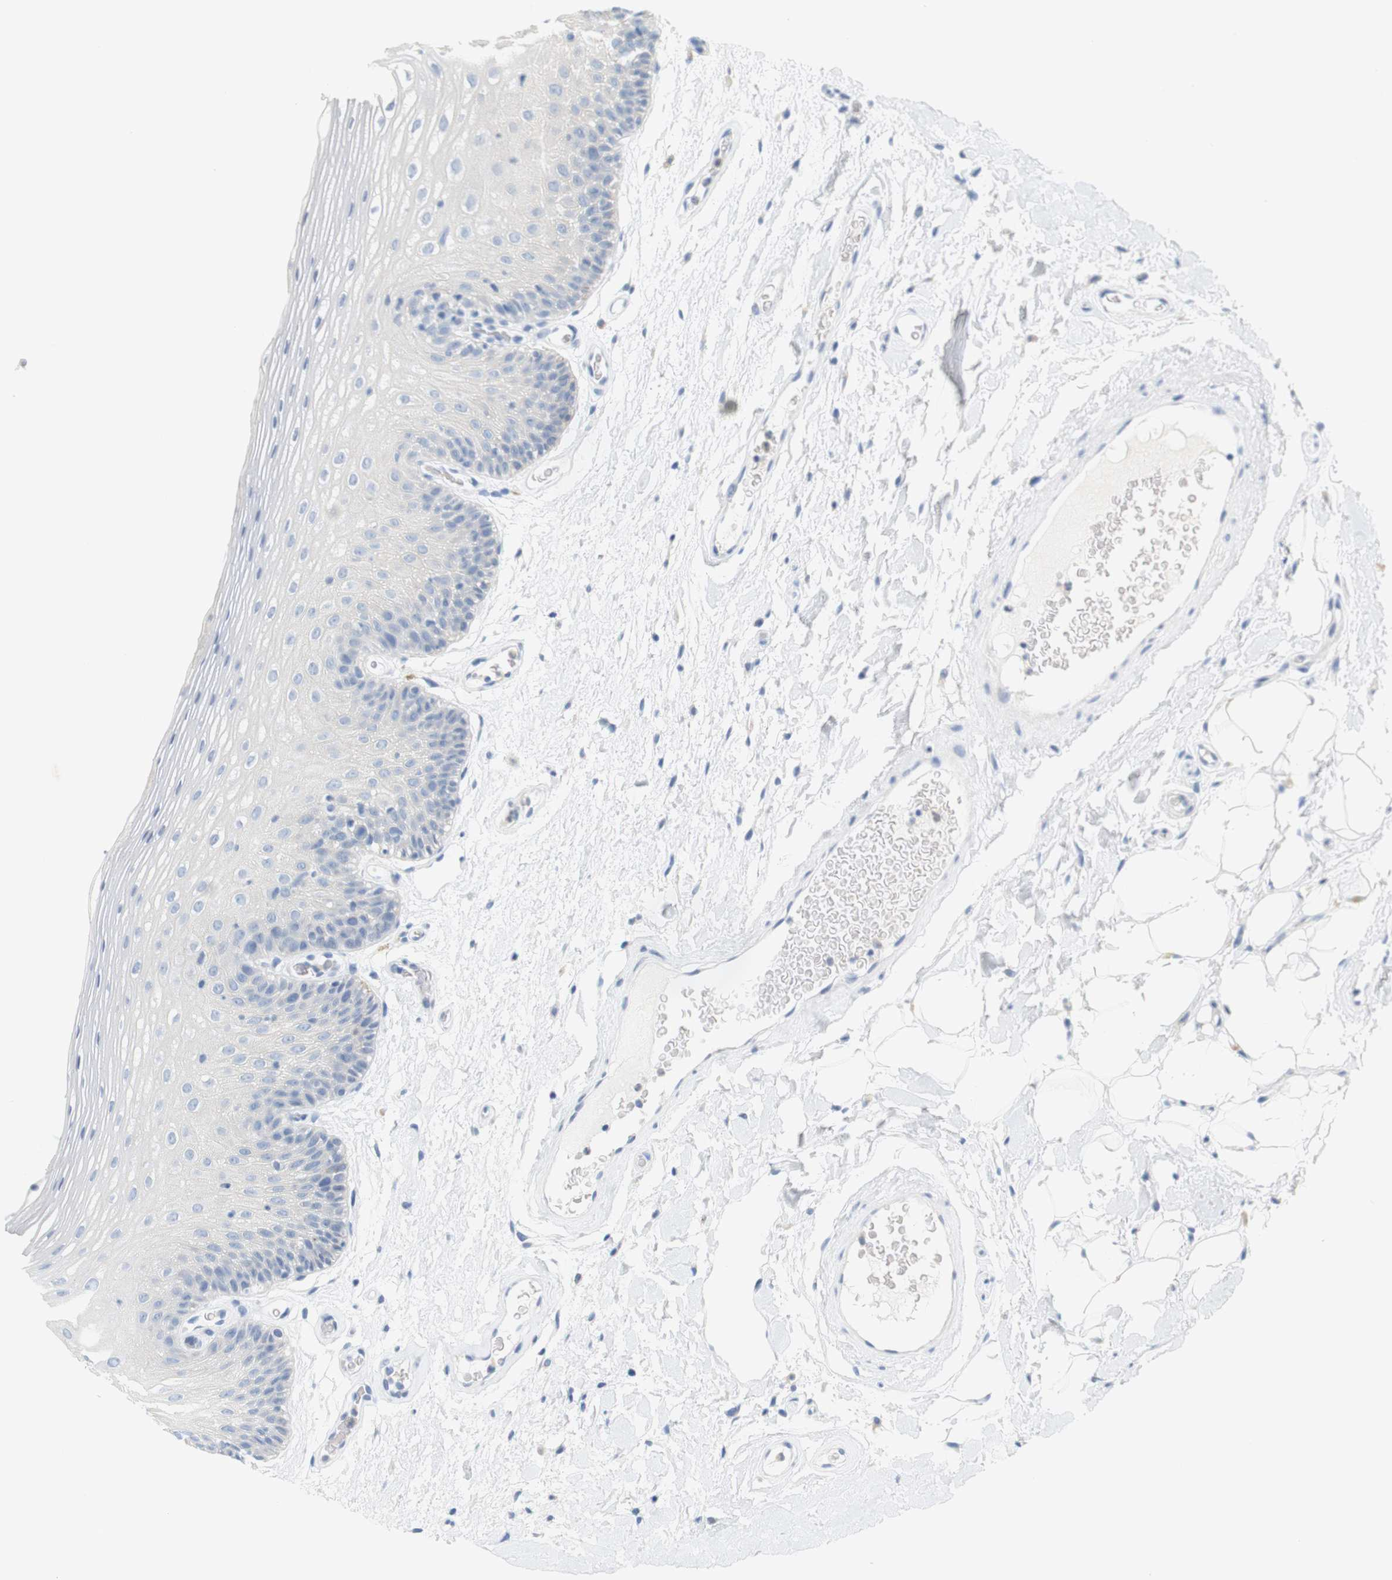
{"staining": {"intensity": "negative", "quantity": "none", "location": "none"}, "tissue": "oral mucosa", "cell_type": "Squamous epithelial cells", "image_type": "normal", "snomed": [{"axis": "morphology", "description": "Normal tissue, NOS"}, {"axis": "morphology", "description": "Squamous cell carcinoma, NOS"}, {"axis": "topography", "description": "Skeletal muscle"}, {"axis": "topography", "description": "Oral tissue"}], "caption": "The photomicrograph reveals no staining of squamous epithelial cells in benign oral mucosa. (DAB IHC, high magnification).", "gene": "LRRK2", "patient": {"sex": "male", "age": 71}}